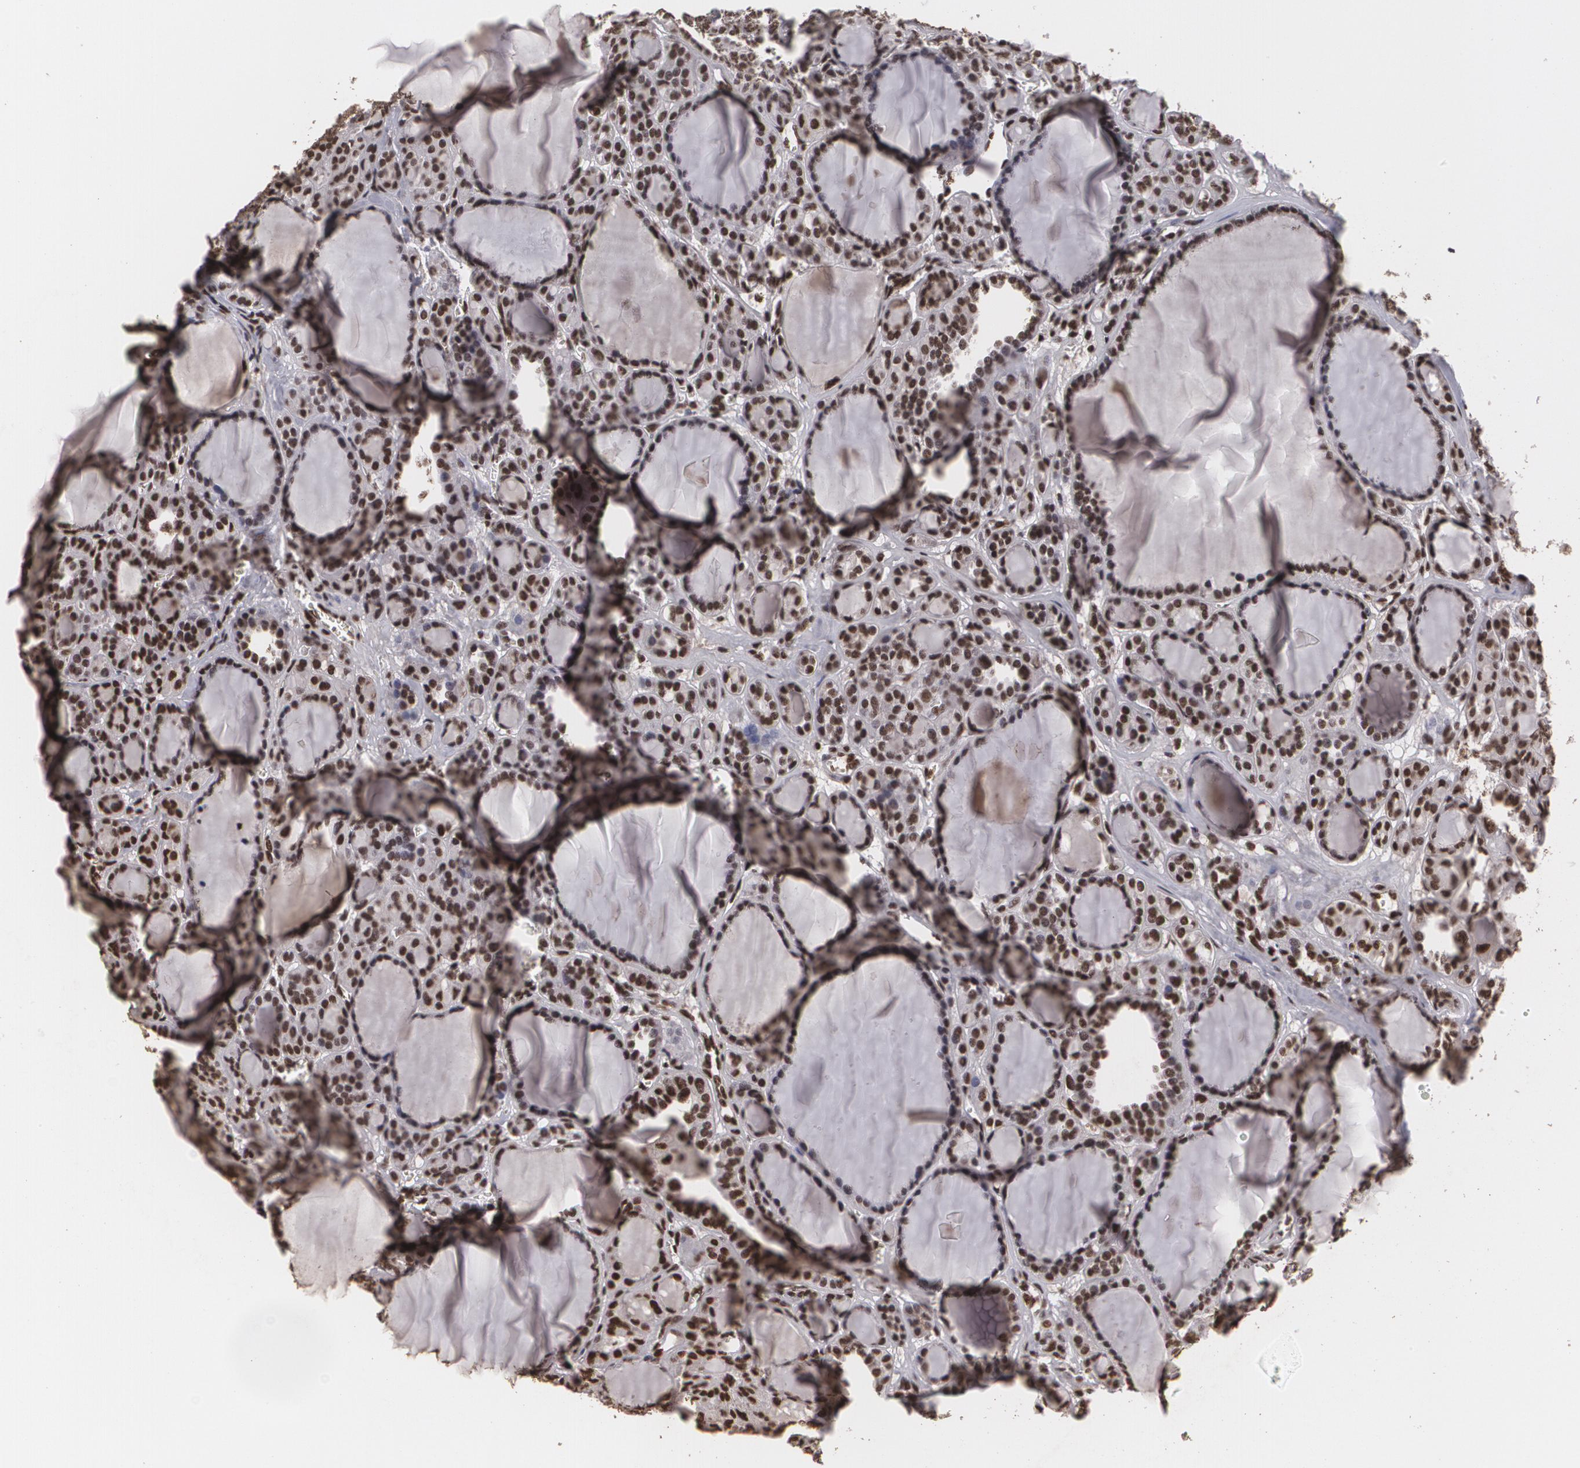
{"staining": {"intensity": "strong", "quantity": ">75%", "location": "nuclear"}, "tissue": "thyroid cancer", "cell_type": "Tumor cells", "image_type": "cancer", "snomed": [{"axis": "morphology", "description": "Follicular adenoma carcinoma, NOS"}, {"axis": "topography", "description": "Thyroid gland"}], "caption": "About >75% of tumor cells in human thyroid cancer (follicular adenoma carcinoma) demonstrate strong nuclear protein positivity as visualized by brown immunohistochemical staining.", "gene": "RCOR1", "patient": {"sex": "female", "age": 71}}